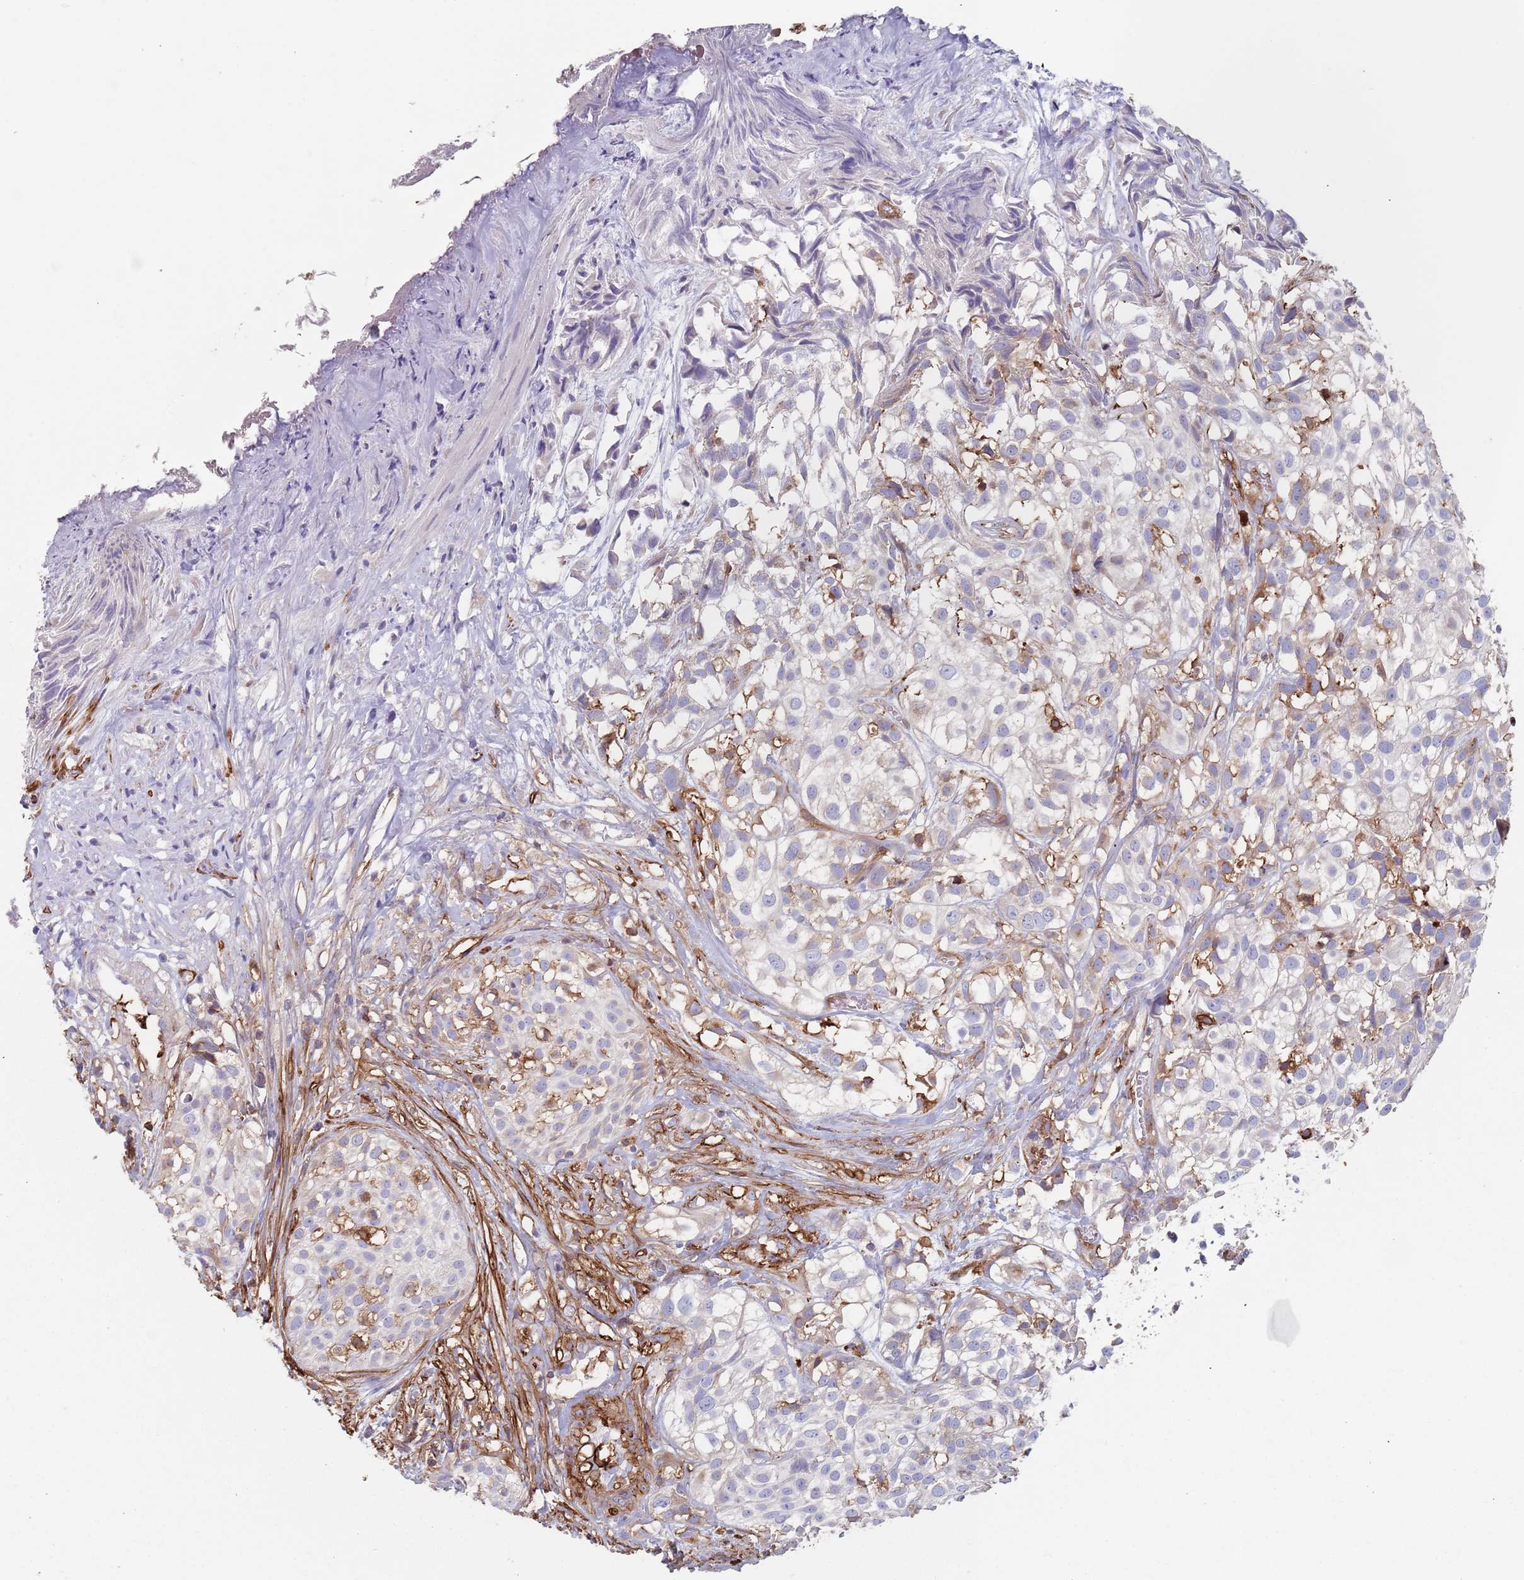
{"staining": {"intensity": "negative", "quantity": "none", "location": "none"}, "tissue": "urothelial cancer", "cell_type": "Tumor cells", "image_type": "cancer", "snomed": [{"axis": "morphology", "description": "Urothelial carcinoma, High grade"}, {"axis": "topography", "description": "Urinary bladder"}], "caption": "Immunohistochemical staining of human urothelial cancer shows no significant staining in tumor cells.", "gene": "RNF144A", "patient": {"sex": "male", "age": 56}}